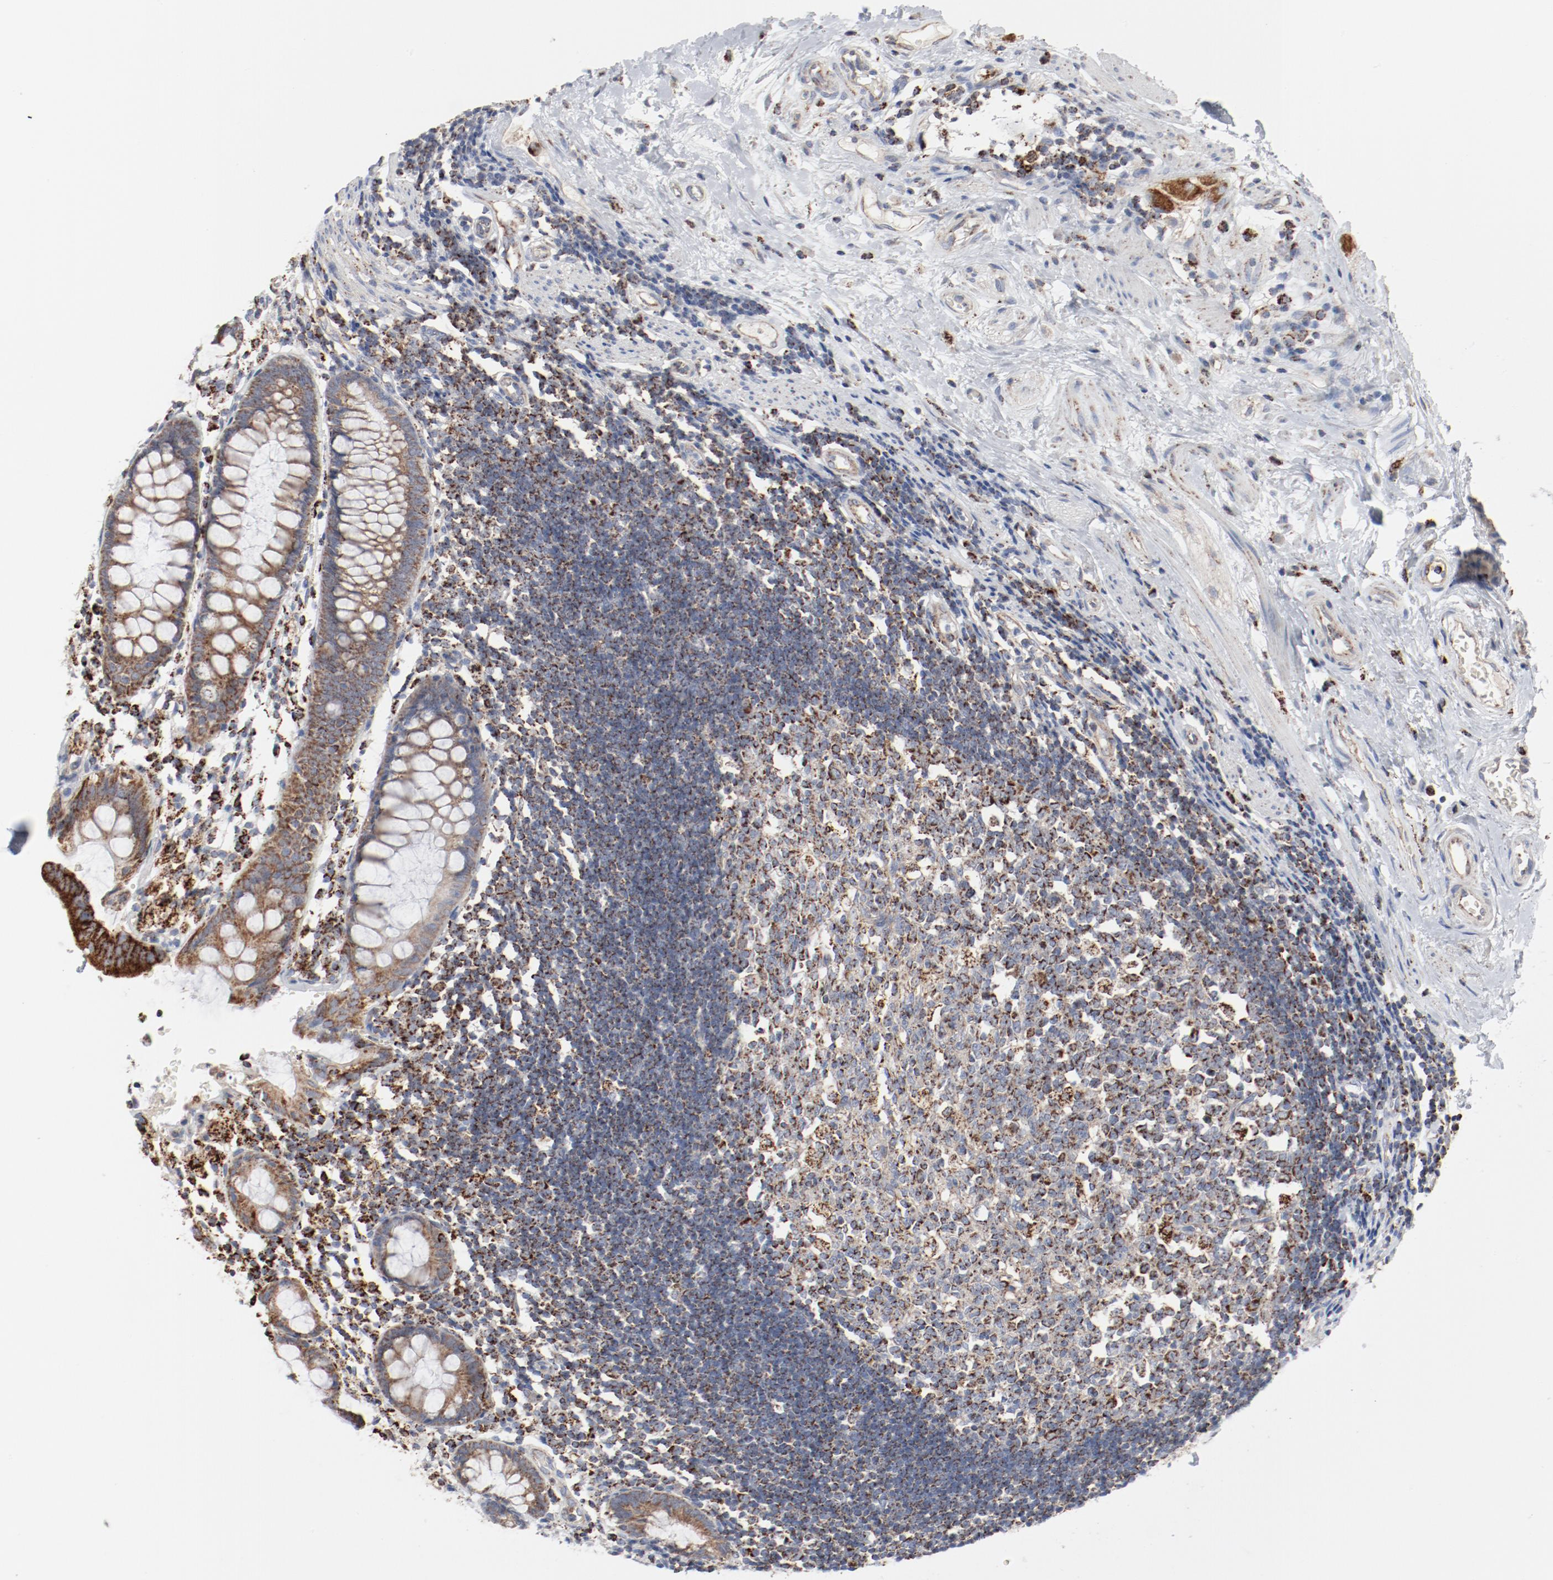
{"staining": {"intensity": "strong", "quantity": ">75%", "location": "cytoplasmic/membranous"}, "tissue": "rectum", "cell_type": "Glandular cells", "image_type": "normal", "snomed": [{"axis": "morphology", "description": "Normal tissue, NOS"}, {"axis": "topography", "description": "Rectum"}], "caption": "Strong cytoplasmic/membranous staining for a protein is appreciated in approximately >75% of glandular cells of unremarkable rectum using immunohistochemistry.", "gene": "SETD3", "patient": {"sex": "female", "age": 66}}